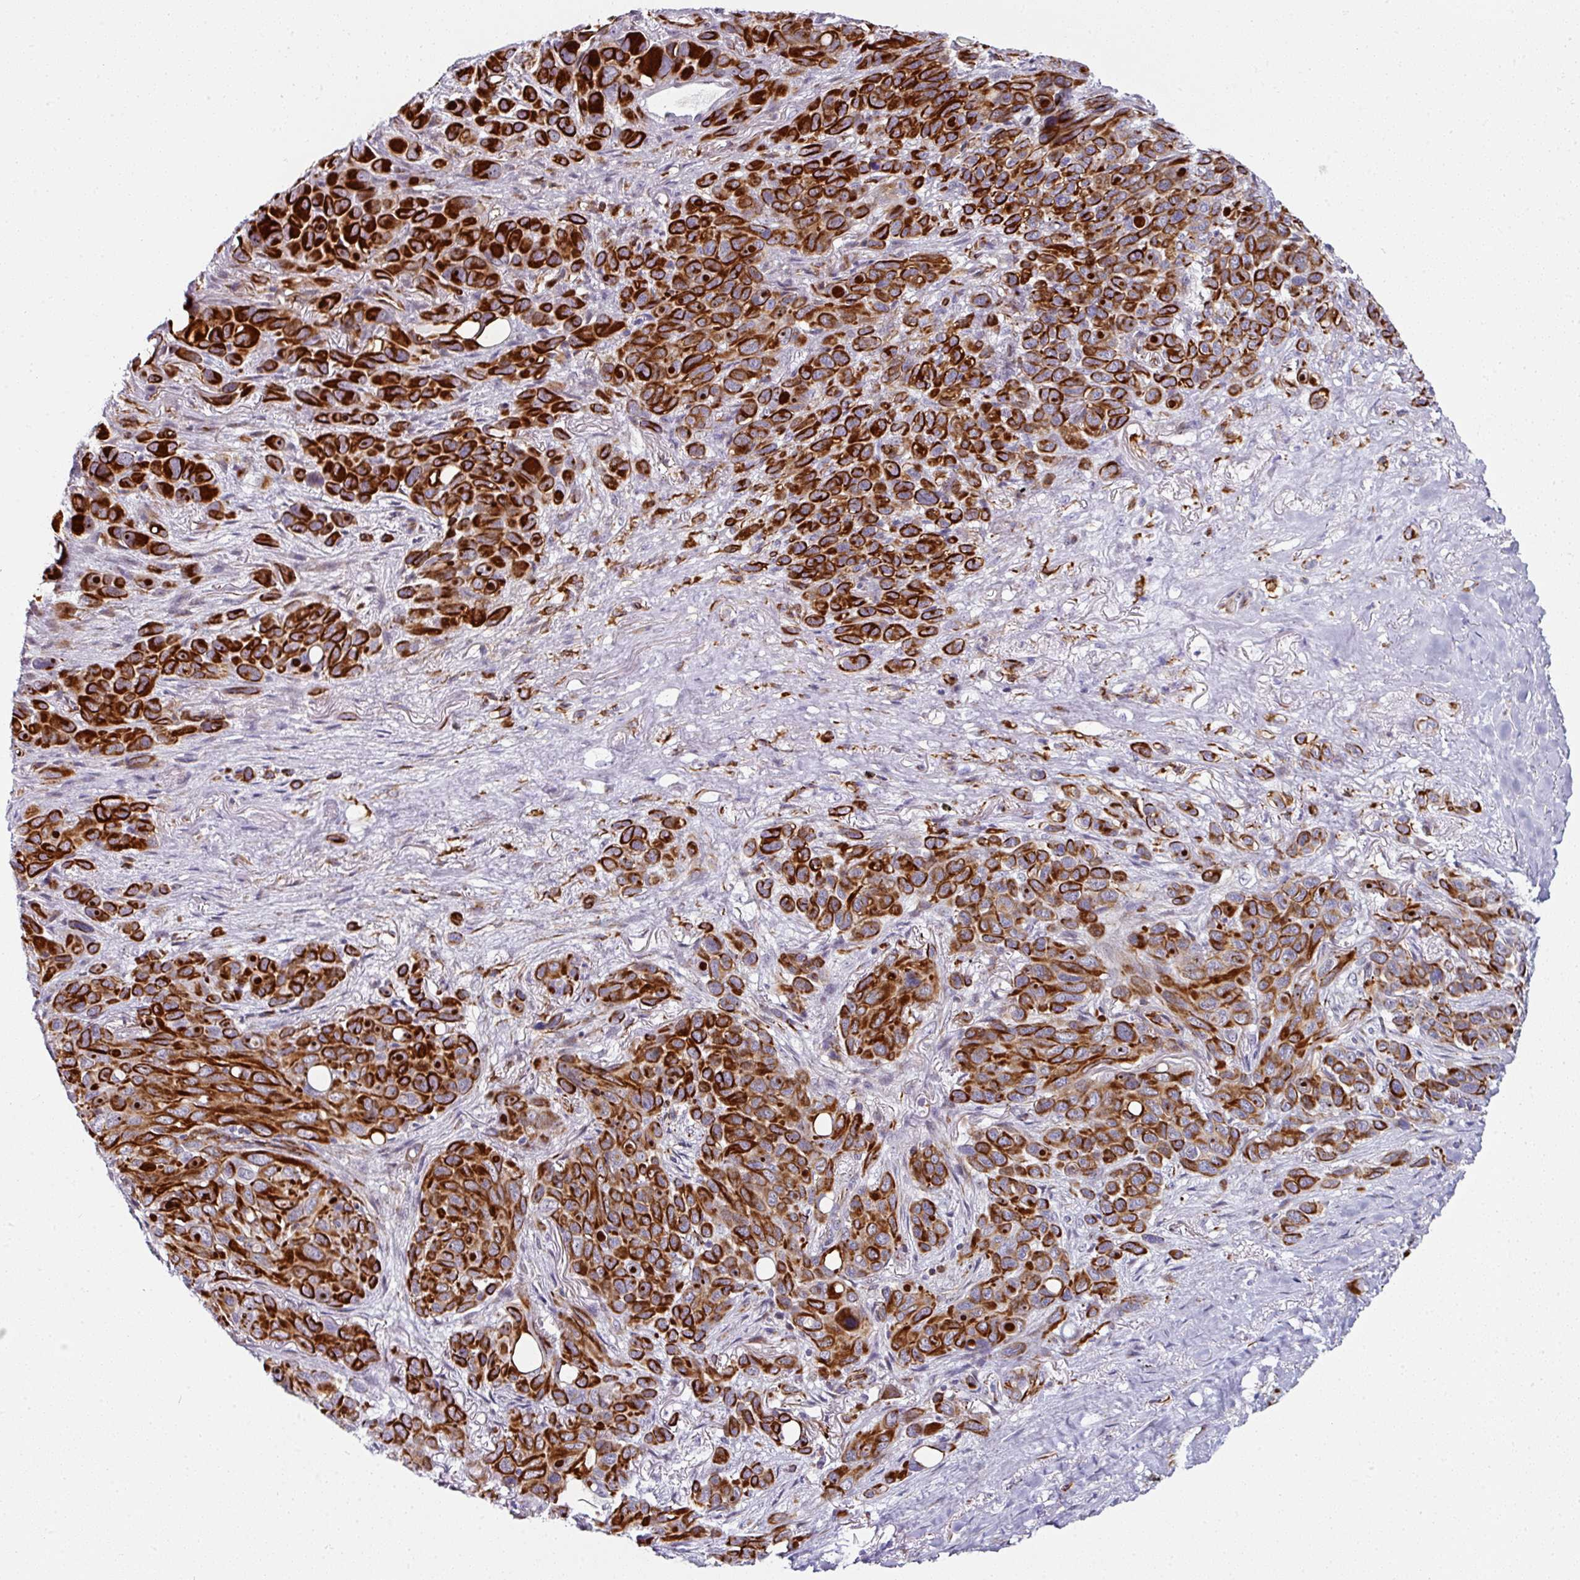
{"staining": {"intensity": "strong", "quantity": ">75%", "location": "cytoplasmic/membranous"}, "tissue": "melanoma", "cell_type": "Tumor cells", "image_type": "cancer", "snomed": [{"axis": "morphology", "description": "Malignant melanoma, Metastatic site"}, {"axis": "topography", "description": "Lung"}], "caption": "This histopathology image shows immunohistochemistry staining of human malignant melanoma (metastatic site), with high strong cytoplasmic/membranous staining in about >75% of tumor cells.", "gene": "TMPRSS9", "patient": {"sex": "male", "age": 48}}